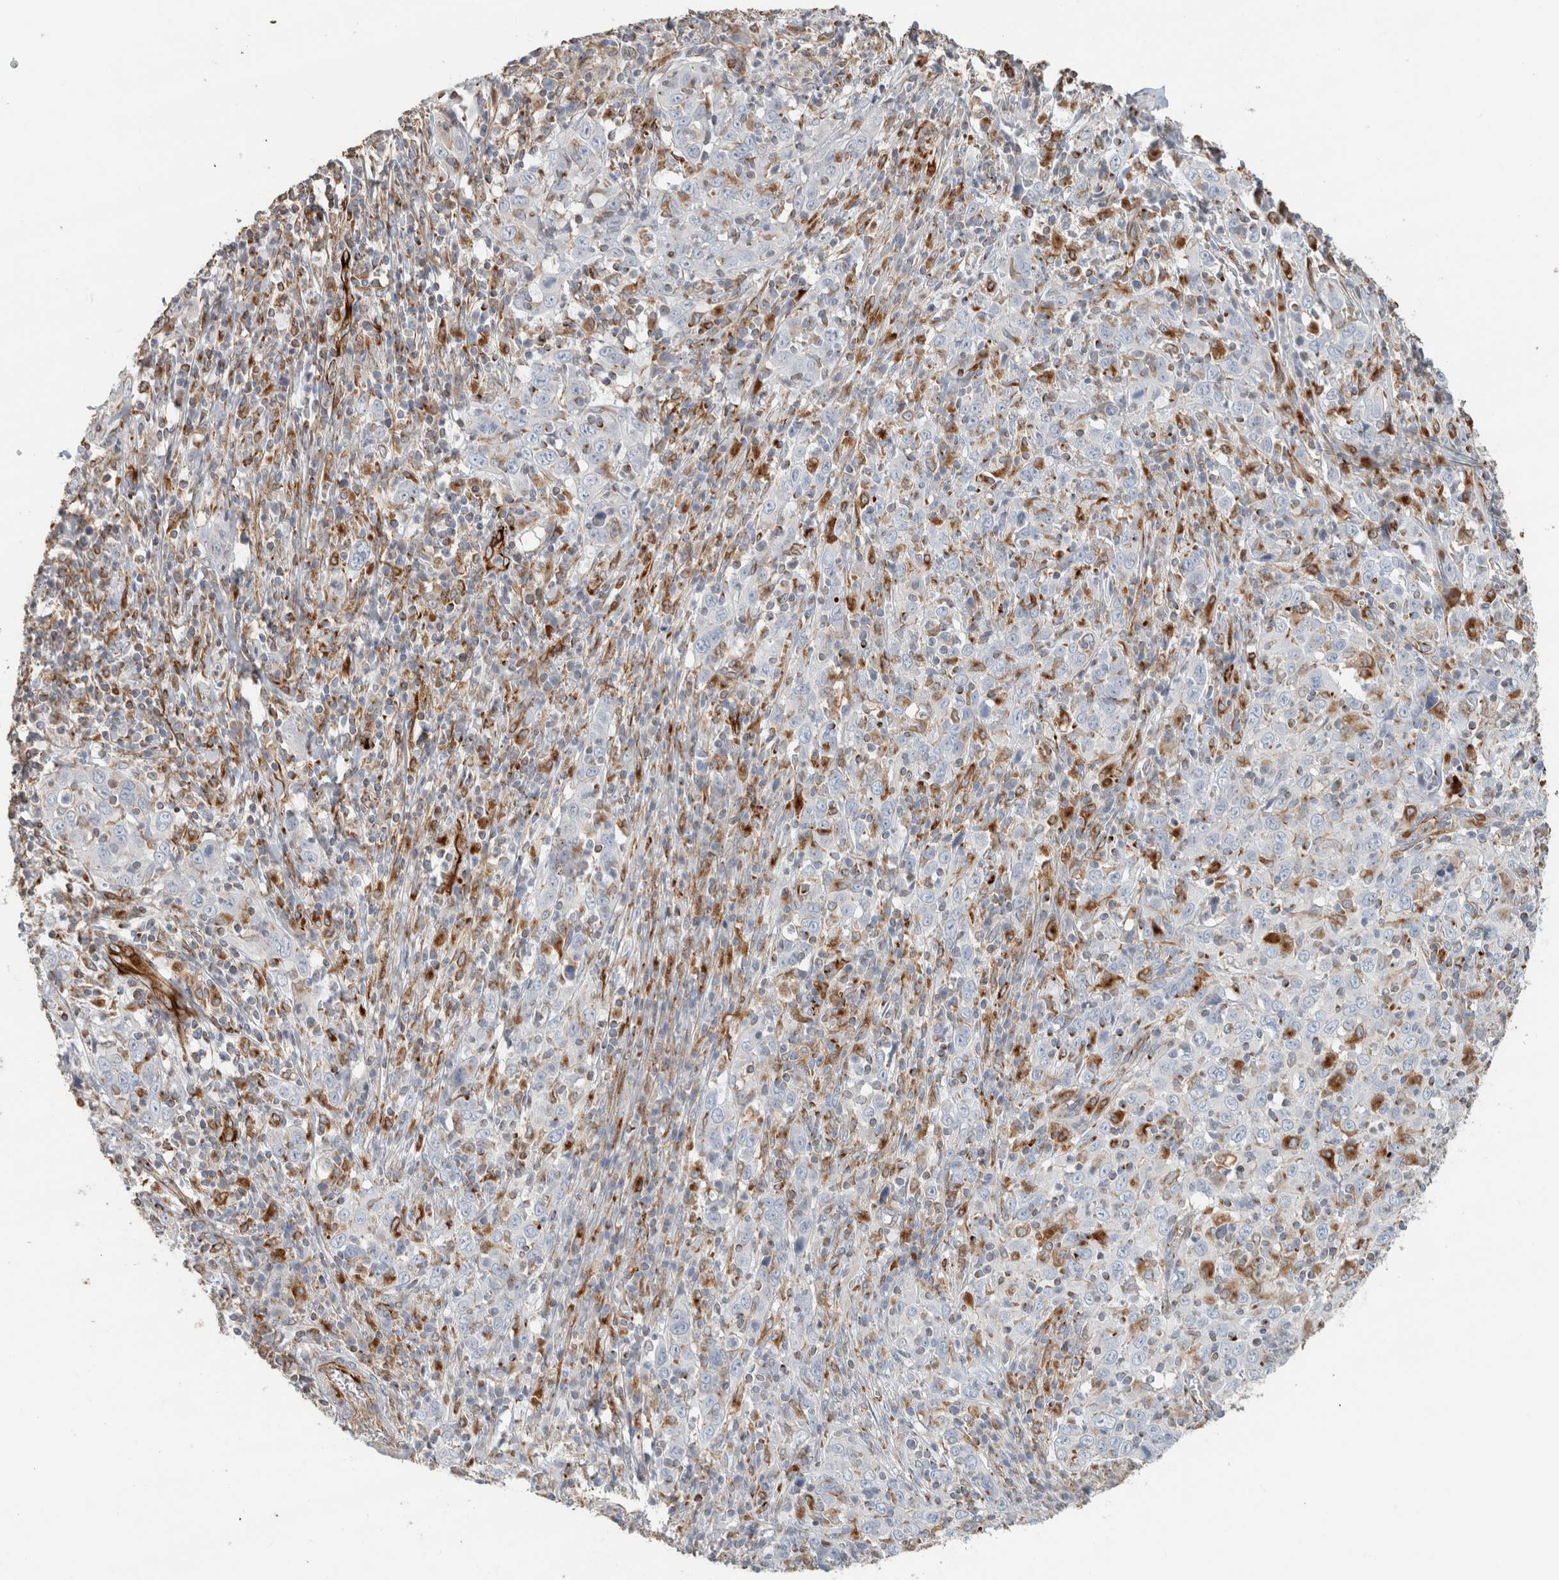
{"staining": {"intensity": "negative", "quantity": "none", "location": "none"}, "tissue": "cervical cancer", "cell_type": "Tumor cells", "image_type": "cancer", "snomed": [{"axis": "morphology", "description": "Squamous cell carcinoma, NOS"}, {"axis": "topography", "description": "Cervix"}], "caption": "A histopathology image of cervical cancer stained for a protein demonstrates no brown staining in tumor cells. The staining is performed using DAB brown chromogen with nuclei counter-stained in using hematoxylin.", "gene": "LY86", "patient": {"sex": "female", "age": 46}}